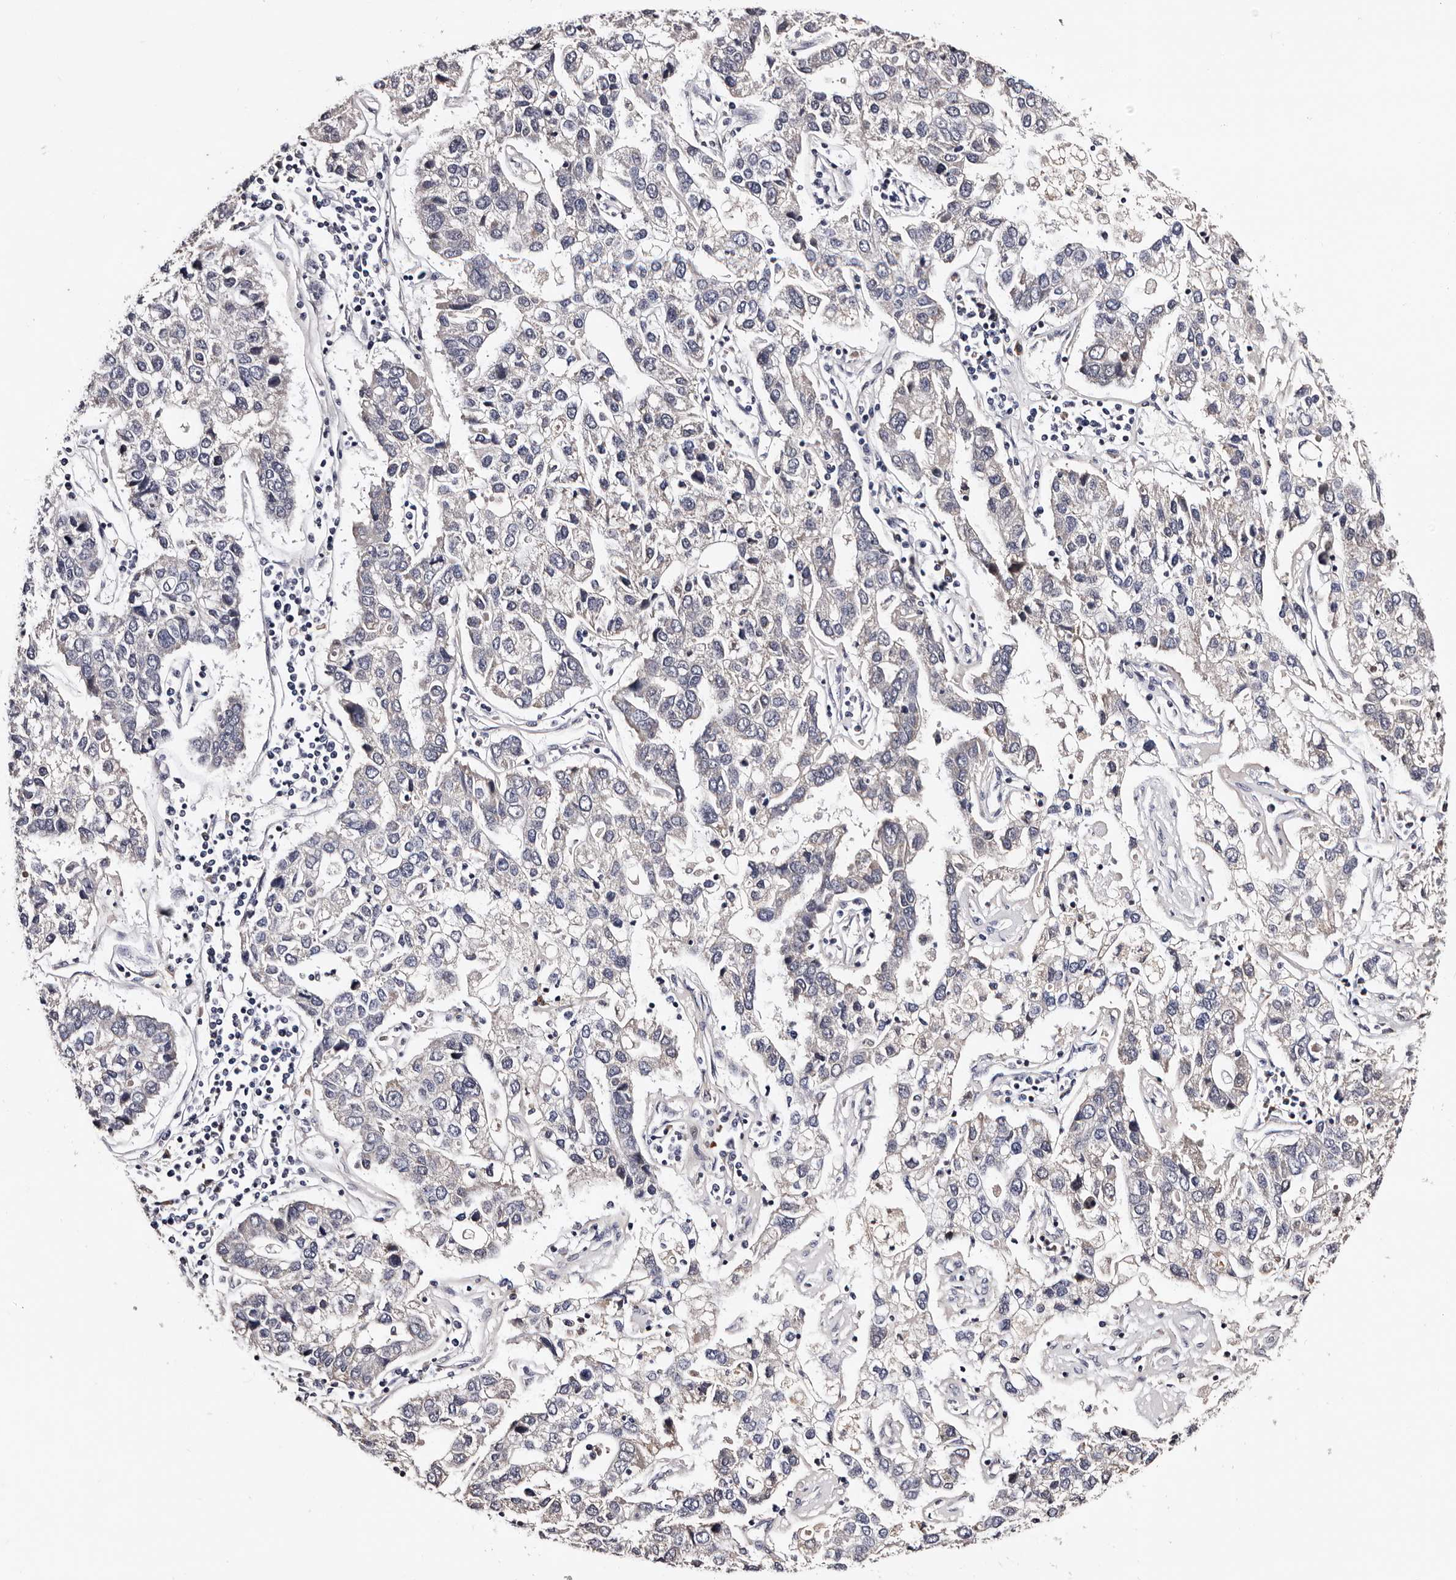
{"staining": {"intensity": "negative", "quantity": "none", "location": "none"}, "tissue": "pancreatic cancer", "cell_type": "Tumor cells", "image_type": "cancer", "snomed": [{"axis": "morphology", "description": "Adenocarcinoma, NOS"}, {"axis": "topography", "description": "Pancreas"}], "caption": "DAB immunohistochemical staining of pancreatic cancer shows no significant positivity in tumor cells.", "gene": "TAF4B", "patient": {"sex": "female", "age": 61}}